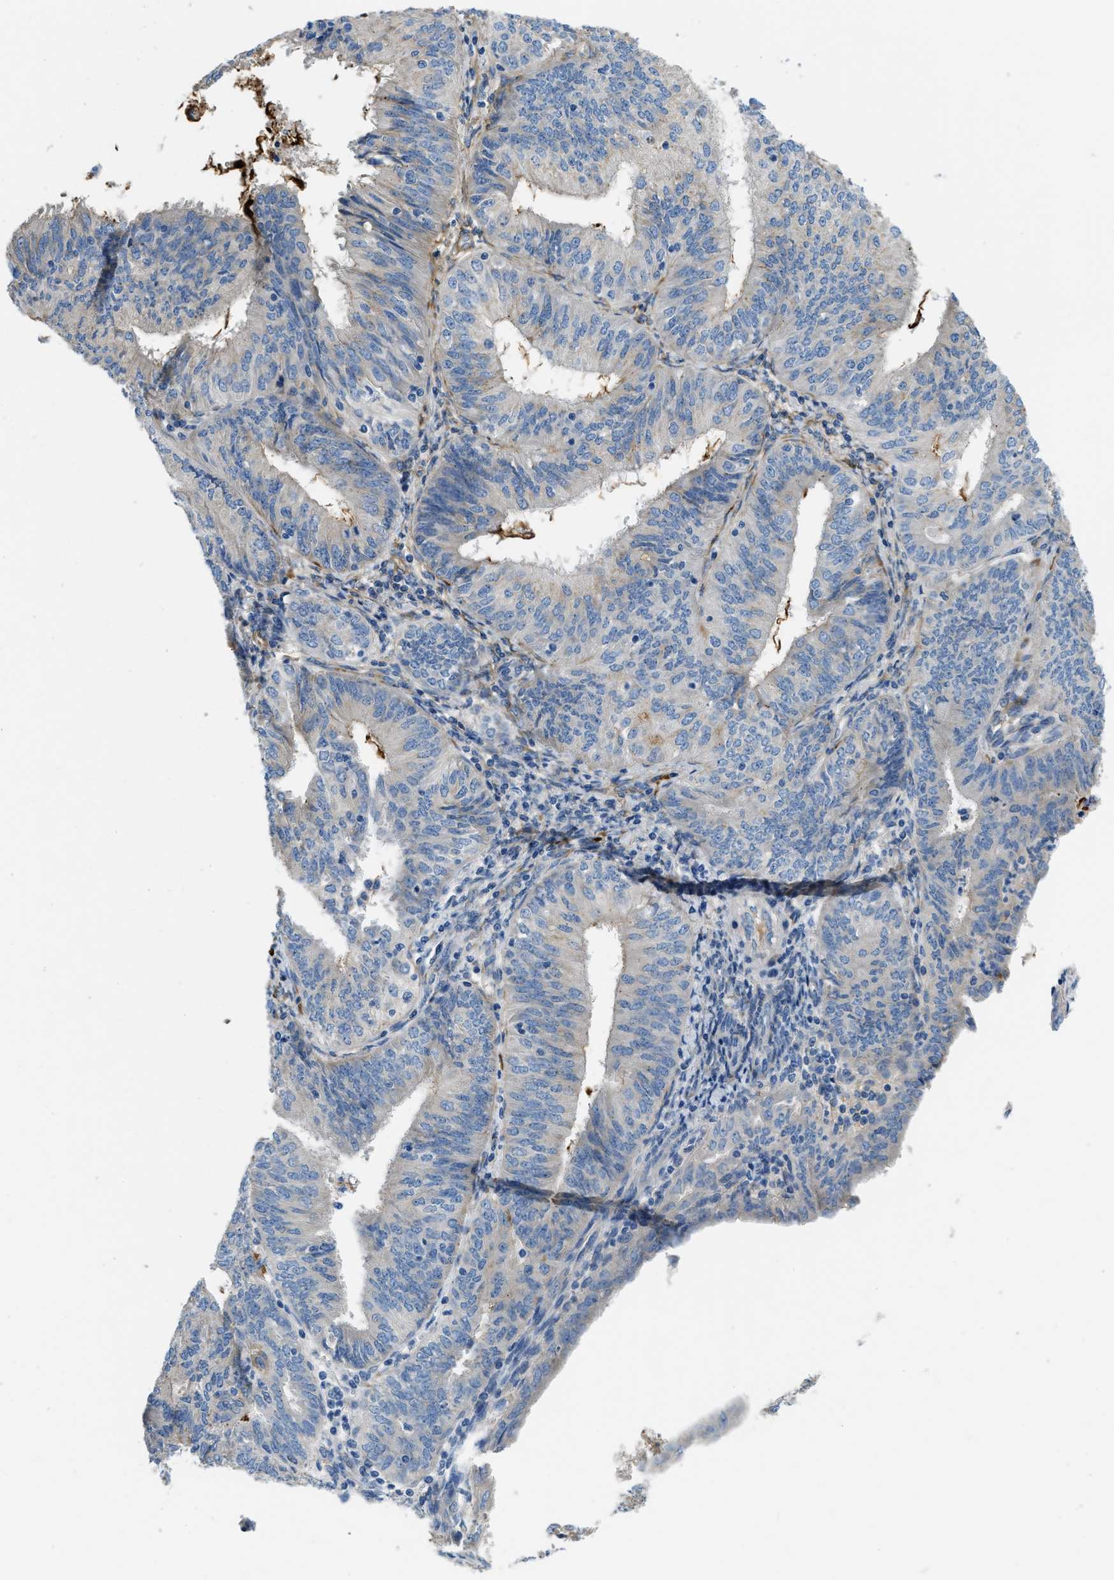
{"staining": {"intensity": "negative", "quantity": "none", "location": "none"}, "tissue": "endometrial cancer", "cell_type": "Tumor cells", "image_type": "cancer", "snomed": [{"axis": "morphology", "description": "Adenocarcinoma, NOS"}, {"axis": "topography", "description": "Endometrium"}], "caption": "This is a photomicrograph of immunohistochemistry (IHC) staining of adenocarcinoma (endometrial), which shows no staining in tumor cells. Brightfield microscopy of immunohistochemistry stained with DAB (brown) and hematoxylin (blue), captured at high magnification.", "gene": "COL15A1", "patient": {"sex": "female", "age": 58}}